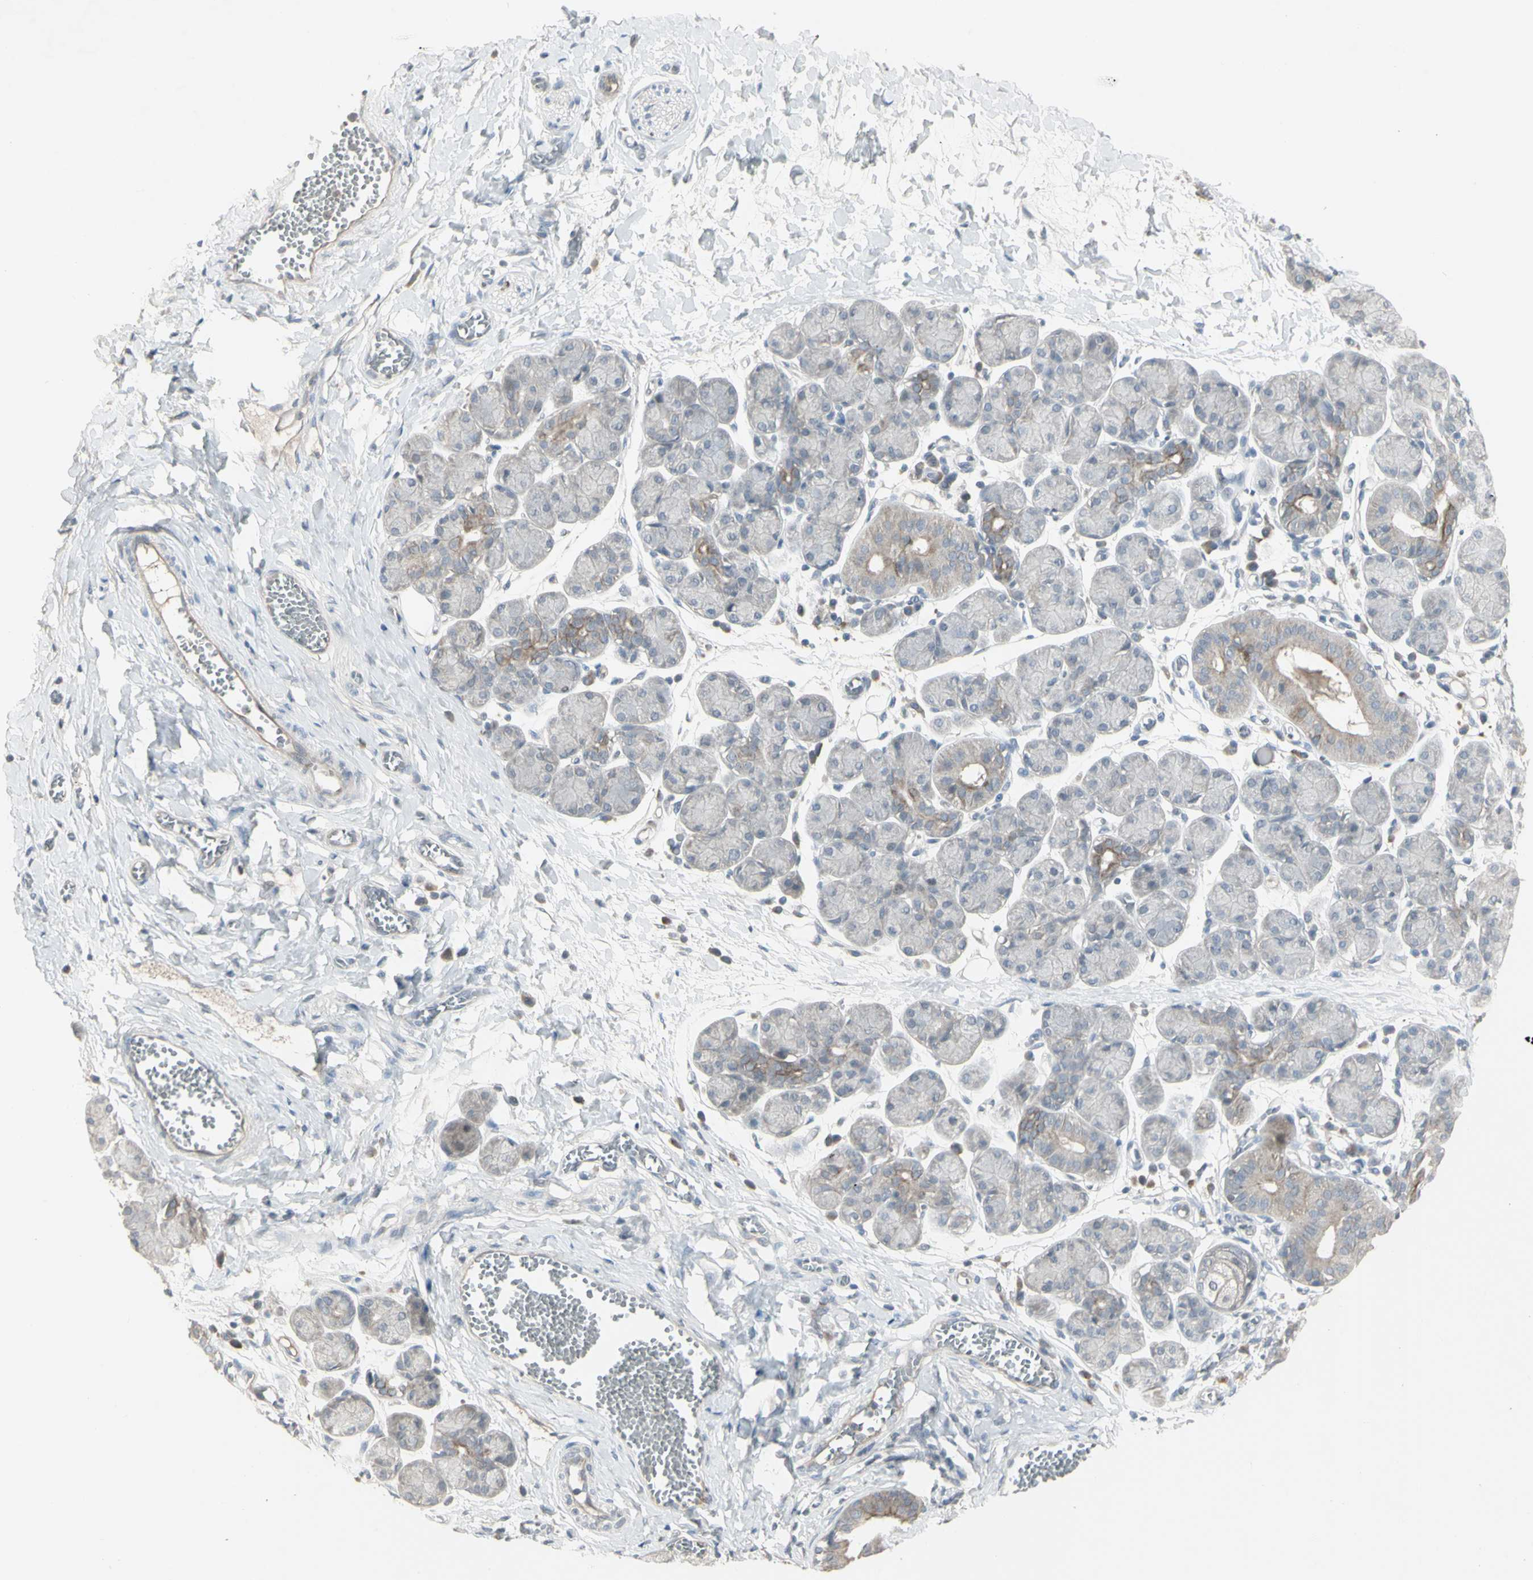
{"staining": {"intensity": "weak", "quantity": "<25%", "location": "cytoplasmic/membranous"}, "tissue": "salivary gland", "cell_type": "Glandular cells", "image_type": "normal", "snomed": [{"axis": "morphology", "description": "Normal tissue, NOS"}, {"axis": "morphology", "description": "Inflammation, NOS"}, {"axis": "topography", "description": "Lymph node"}, {"axis": "topography", "description": "Salivary gland"}], "caption": "The micrograph shows no staining of glandular cells in unremarkable salivary gland.", "gene": "PIAS4", "patient": {"sex": "male", "age": 3}}